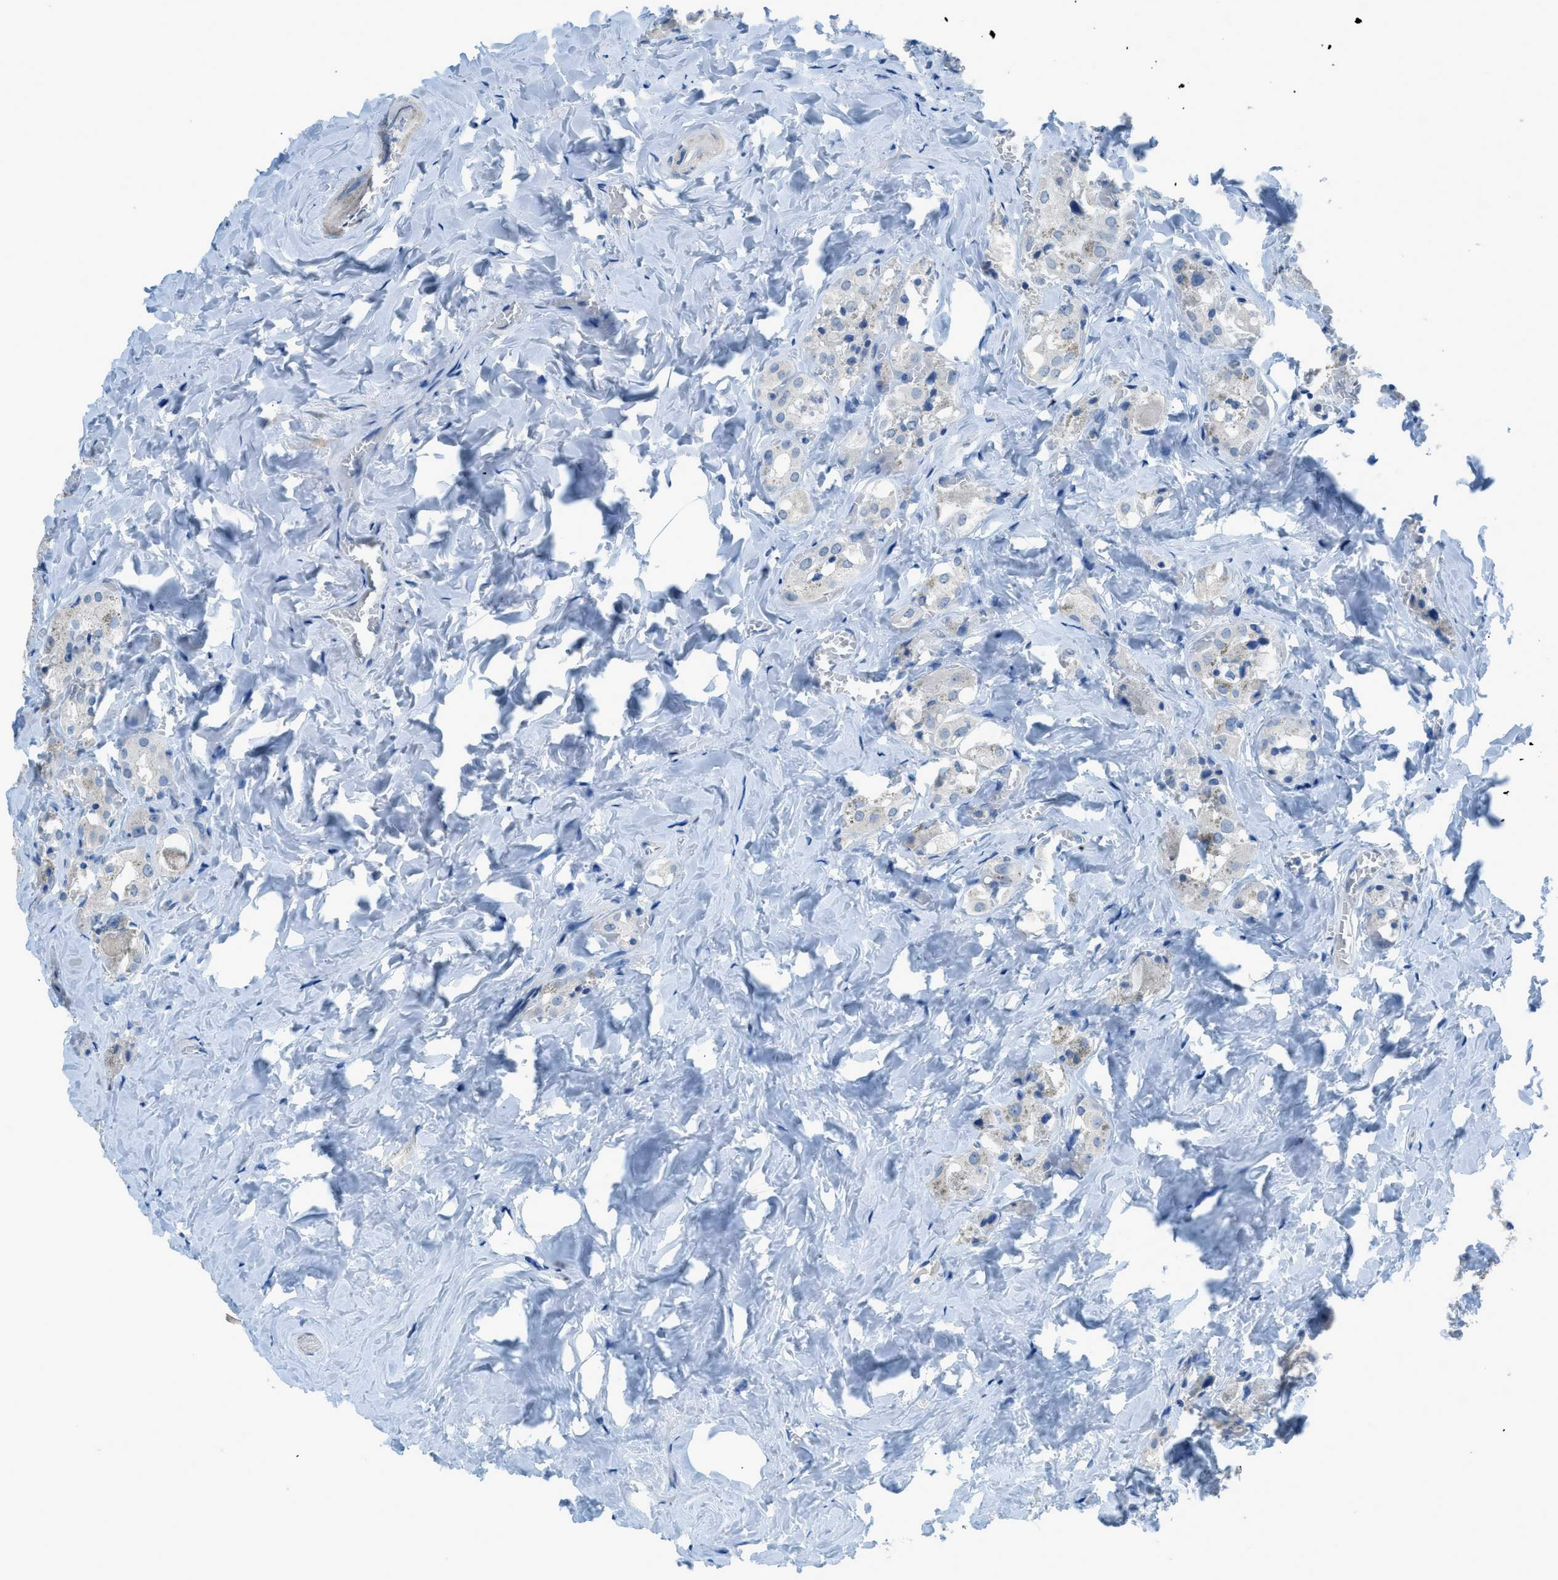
{"staining": {"intensity": "negative", "quantity": "none", "location": "none"}, "tissue": "parathyroid gland", "cell_type": "Glandular cells", "image_type": "normal", "snomed": [{"axis": "morphology", "description": "Normal tissue, NOS"}, {"axis": "morphology", "description": "Atrophy, NOS"}, {"axis": "topography", "description": "Parathyroid gland"}], "caption": "Human parathyroid gland stained for a protein using immunohistochemistry exhibits no staining in glandular cells.", "gene": "ACAN", "patient": {"sex": "female", "age": 54}}